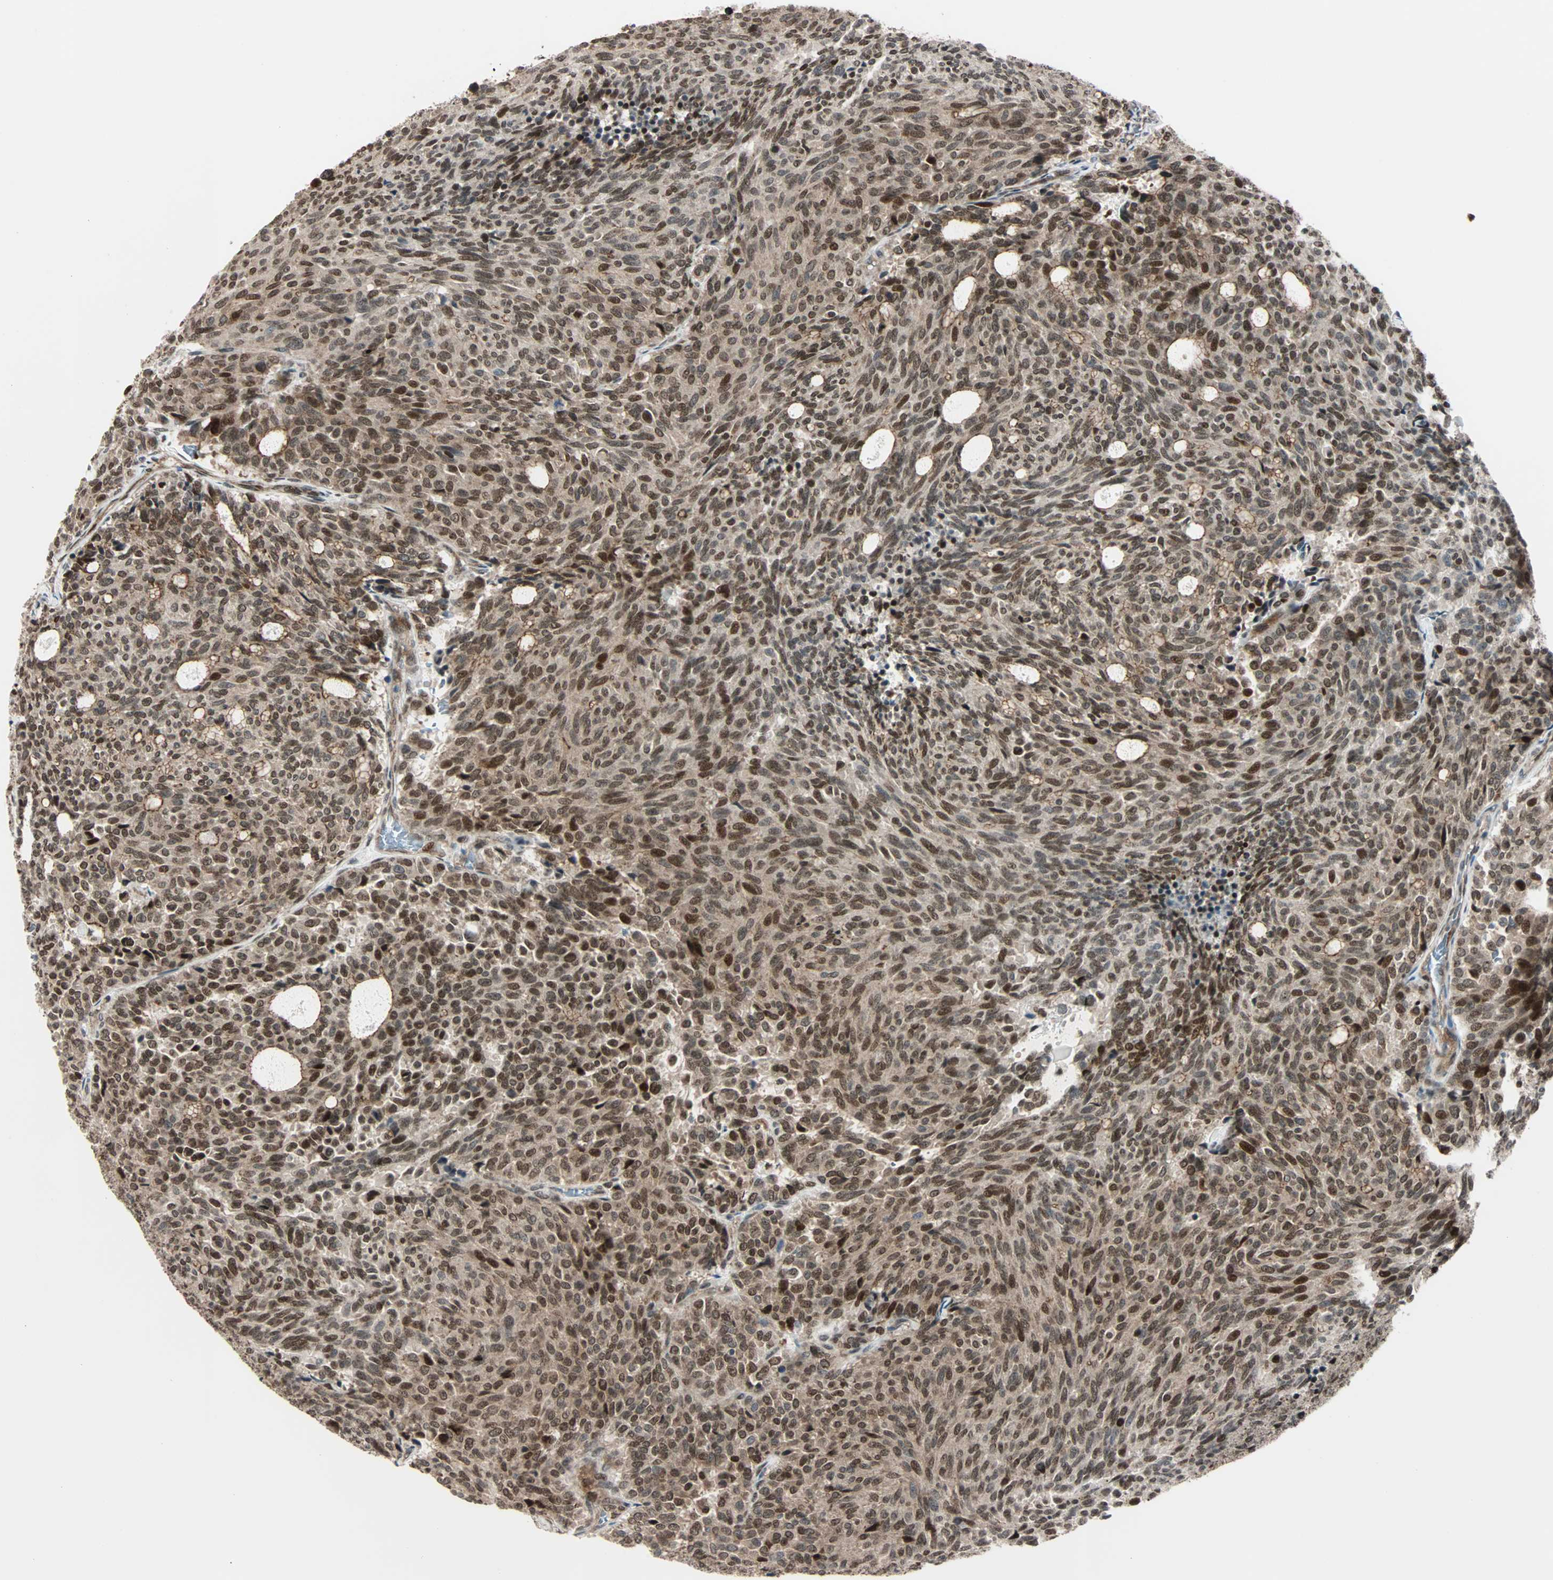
{"staining": {"intensity": "moderate", "quantity": ">75%", "location": "cytoplasmic/membranous,nuclear"}, "tissue": "carcinoid", "cell_type": "Tumor cells", "image_type": "cancer", "snomed": [{"axis": "morphology", "description": "Carcinoid, malignant, NOS"}, {"axis": "topography", "description": "Pancreas"}], "caption": "The histopathology image displays a brown stain indicating the presence of a protein in the cytoplasmic/membranous and nuclear of tumor cells in carcinoid. The protein is stained brown, and the nuclei are stained in blue (DAB IHC with brightfield microscopy, high magnification).", "gene": "CBX4", "patient": {"sex": "female", "age": 54}}